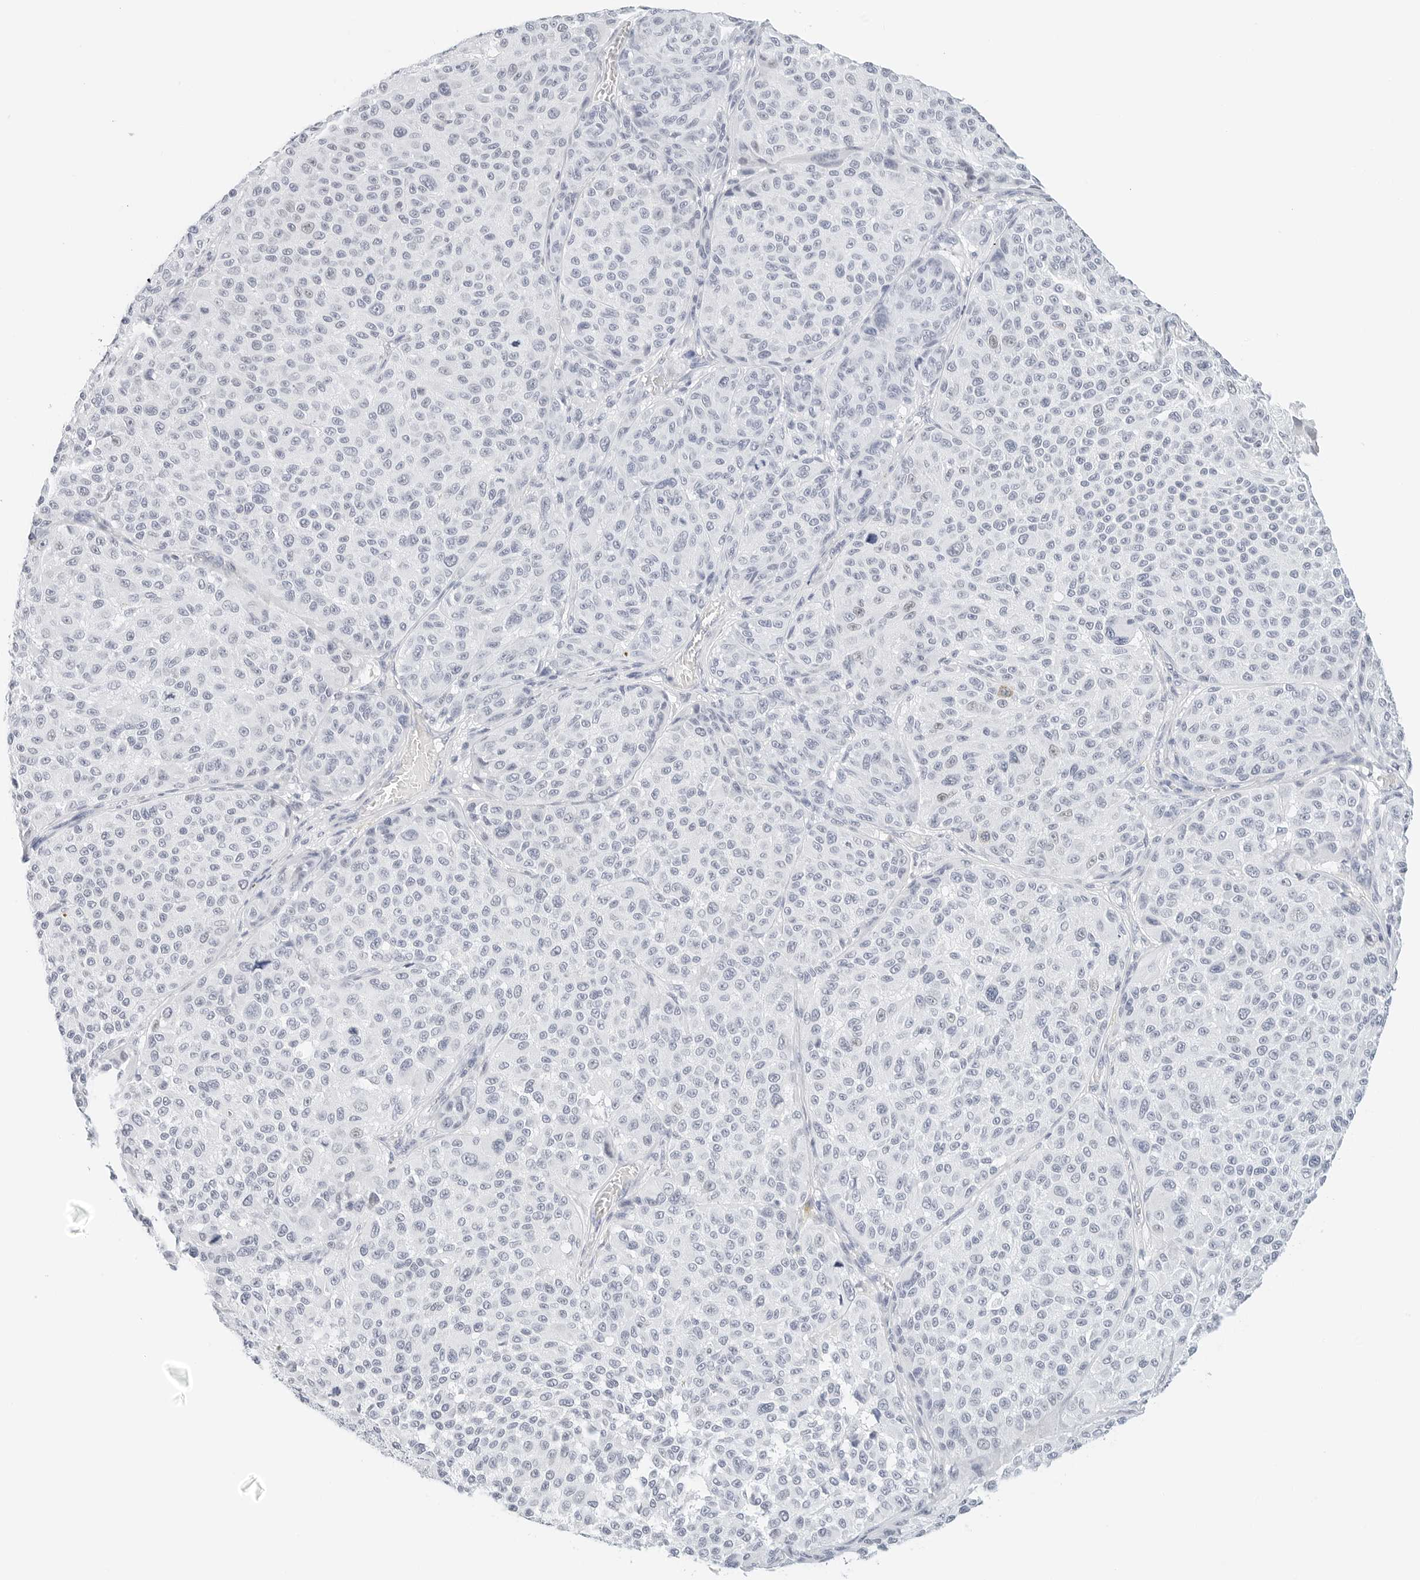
{"staining": {"intensity": "negative", "quantity": "none", "location": "none"}, "tissue": "melanoma", "cell_type": "Tumor cells", "image_type": "cancer", "snomed": [{"axis": "morphology", "description": "Malignant melanoma, NOS"}, {"axis": "topography", "description": "Skin"}], "caption": "Protein analysis of melanoma shows no significant positivity in tumor cells.", "gene": "CD22", "patient": {"sex": "male", "age": 83}}